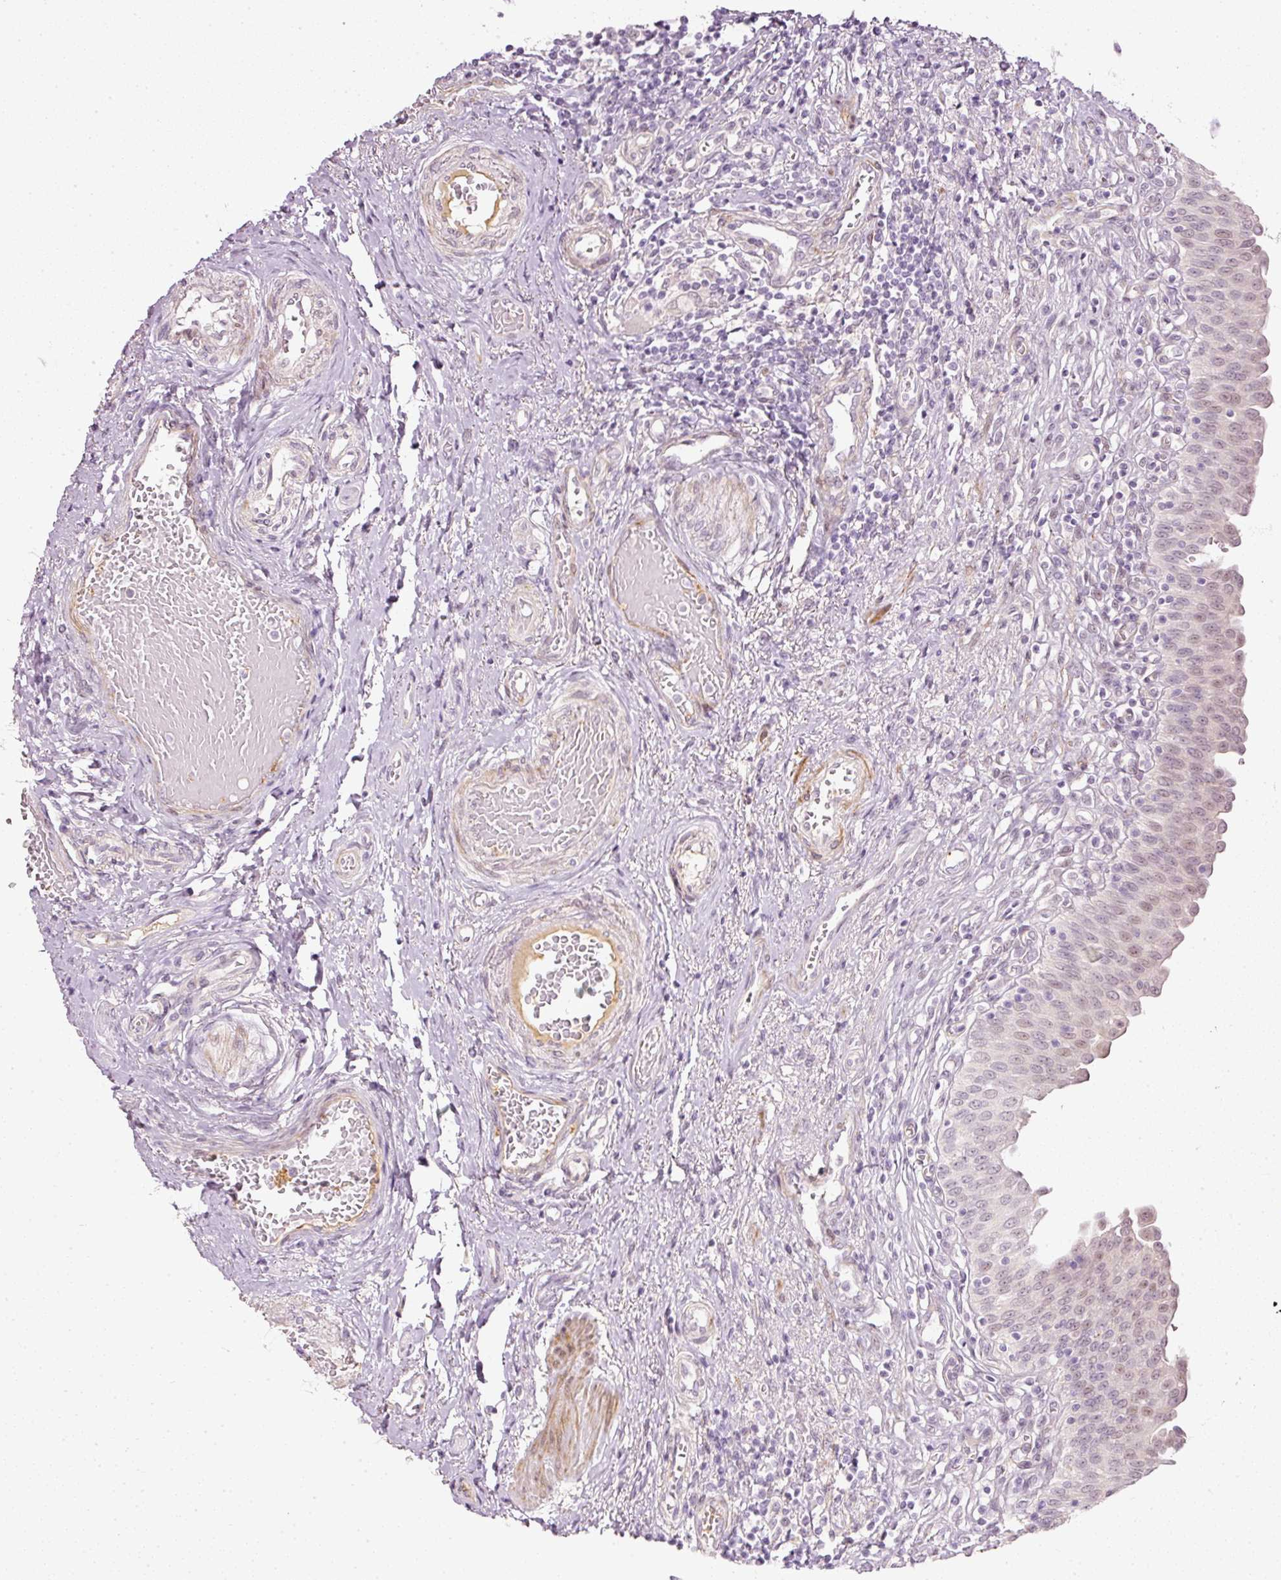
{"staining": {"intensity": "weak", "quantity": "25%-75%", "location": "nuclear"}, "tissue": "urinary bladder", "cell_type": "Urothelial cells", "image_type": "normal", "snomed": [{"axis": "morphology", "description": "Normal tissue, NOS"}, {"axis": "topography", "description": "Urinary bladder"}], "caption": "Immunohistochemical staining of normal urinary bladder displays low levels of weak nuclear expression in approximately 25%-75% of urothelial cells.", "gene": "TOGARAM1", "patient": {"sex": "male", "age": 71}}